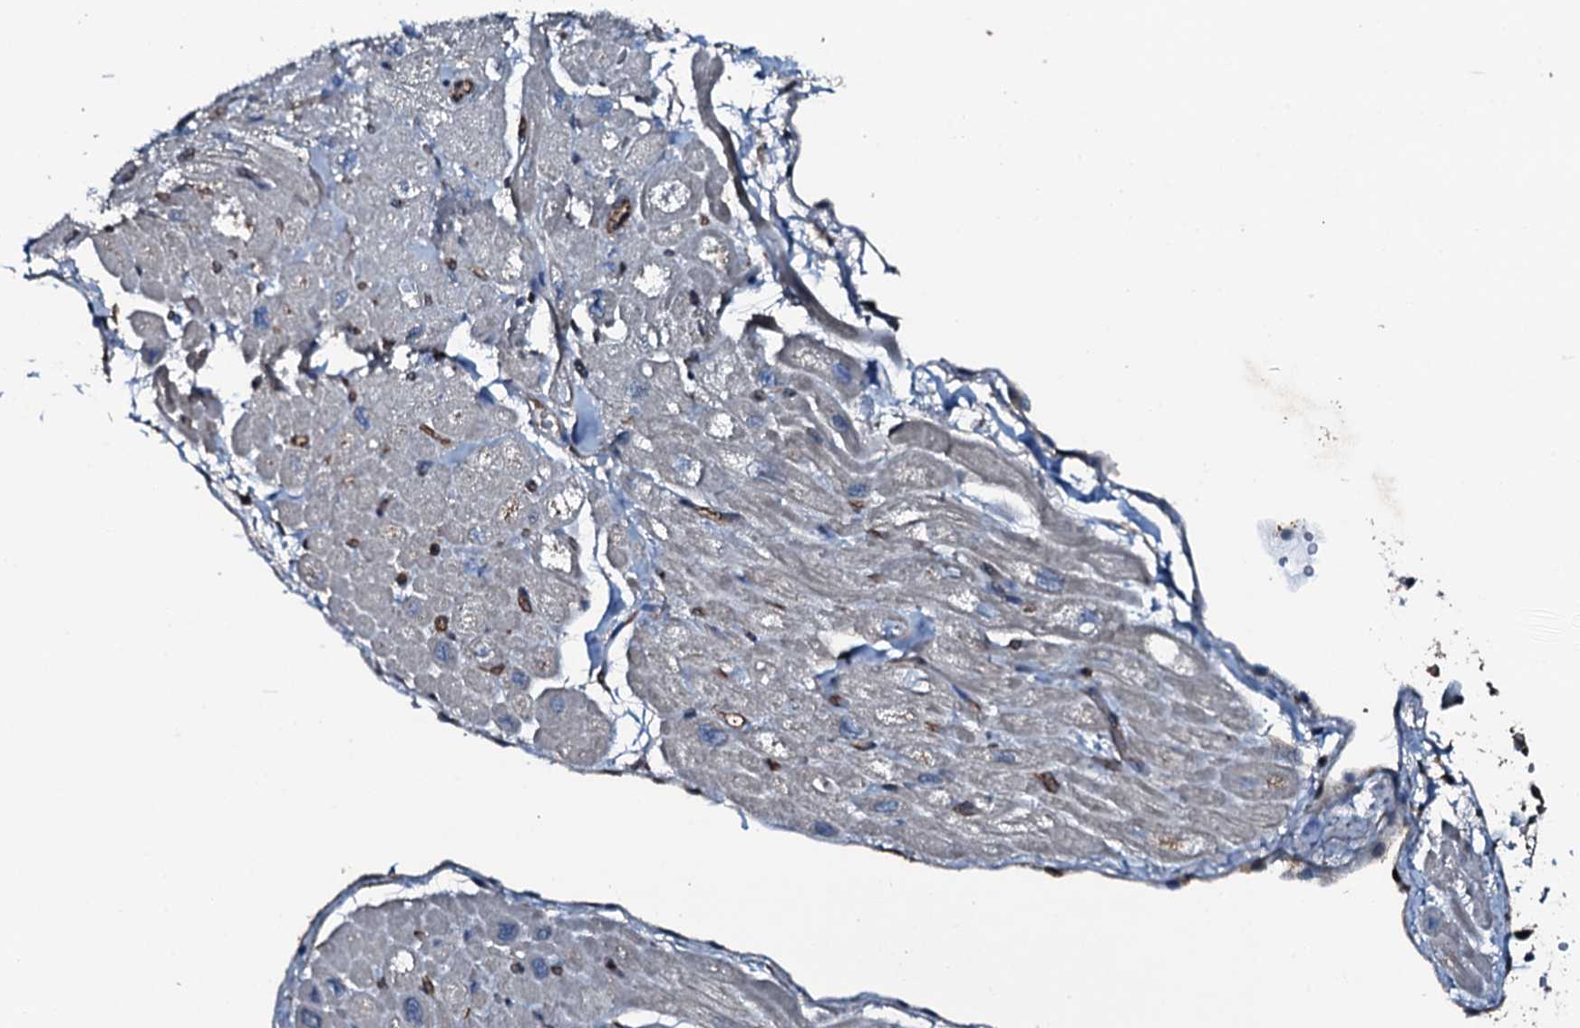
{"staining": {"intensity": "negative", "quantity": "none", "location": "none"}, "tissue": "heart muscle", "cell_type": "Cardiomyocytes", "image_type": "normal", "snomed": [{"axis": "morphology", "description": "Normal tissue, NOS"}, {"axis": "topography", "description": "Heart"}], "caption": "This is a photomicrograph of IHC staining of unremarkable heart muscle, which shows no positivity in cardiomyocytes.", "gene": "SLC25A38", "patient": {"sex": "male", "age": 65}}